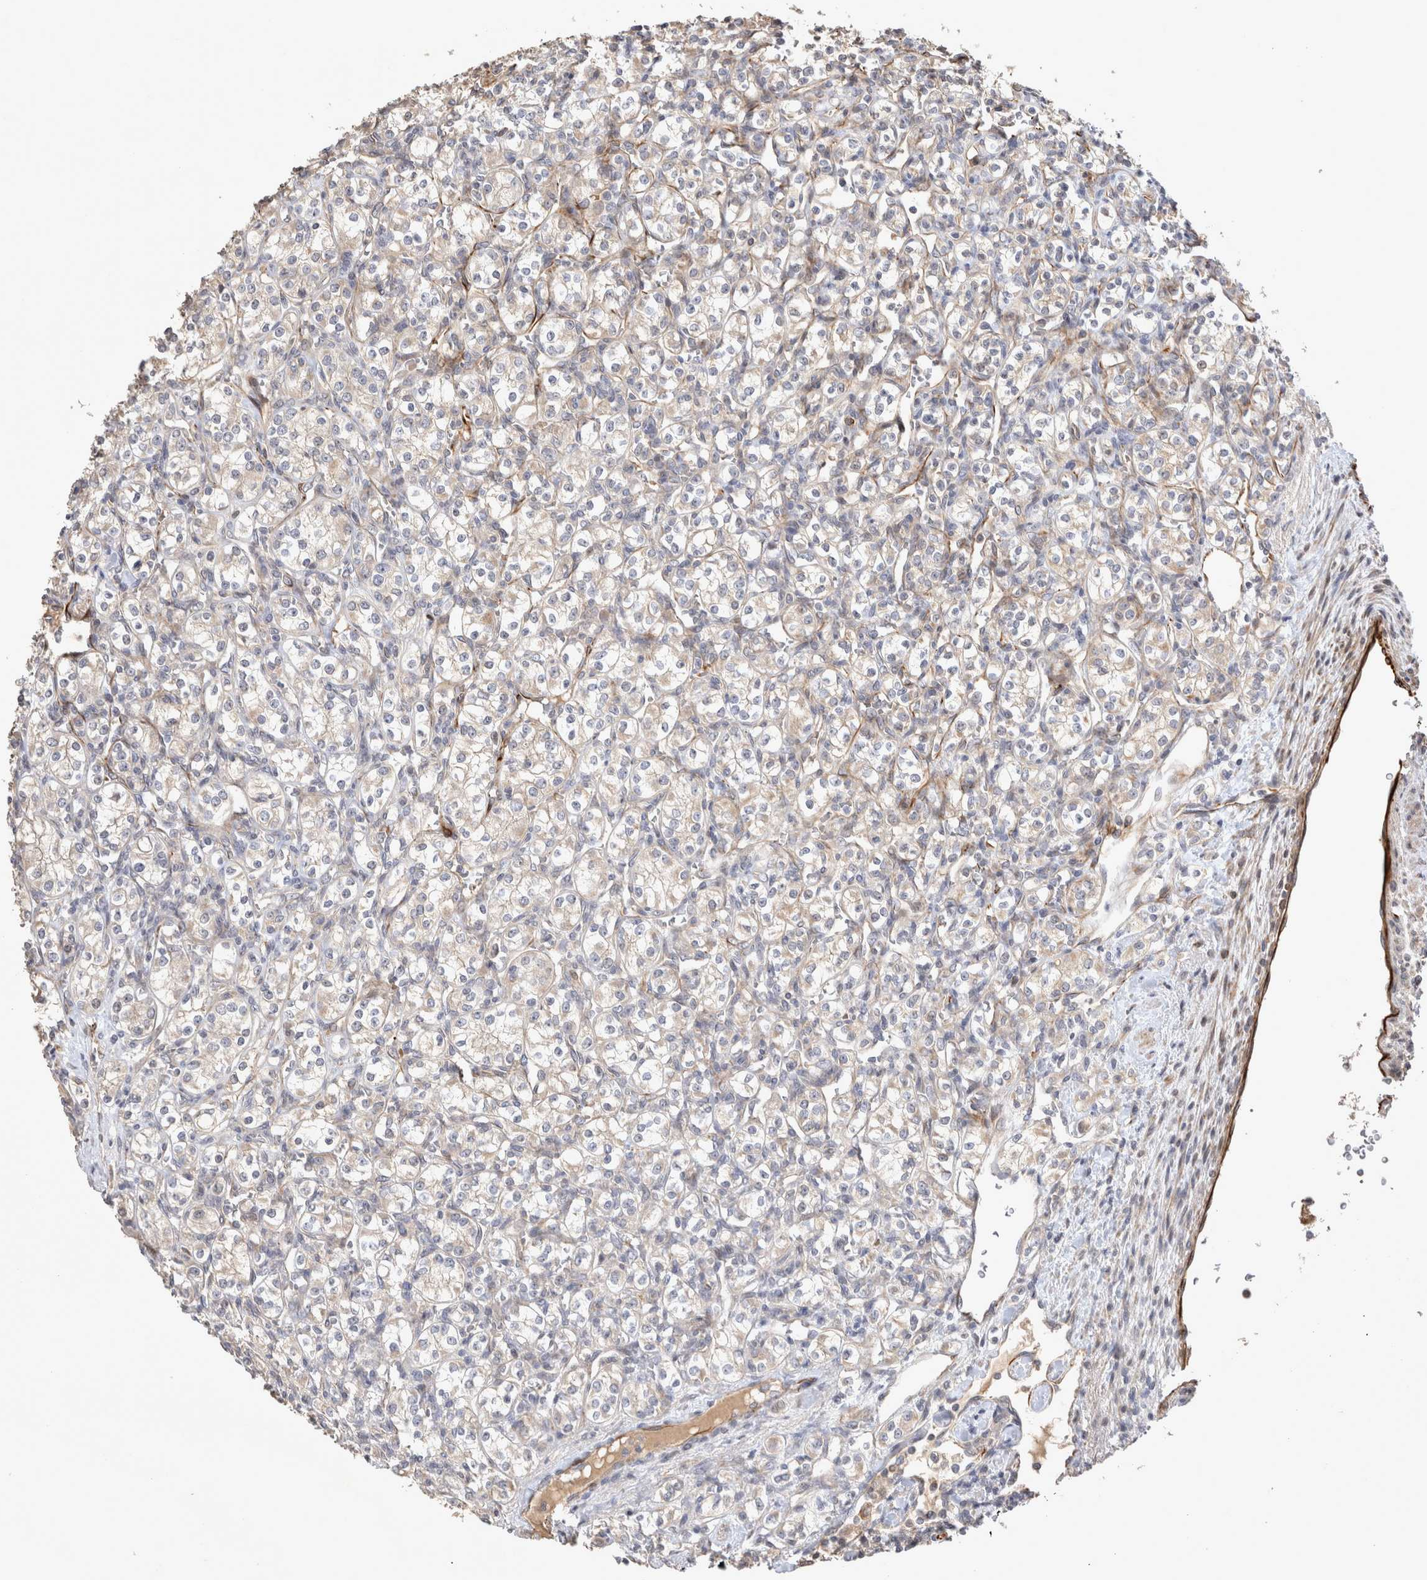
{"staining": {"intensity": "weak", "quantity": "<25%", "location": "cytoplasmic/membranous"}, "tissue": "renal cancer", "cell_type": "Tumor cells", "image_type": "cancer", "snomed": [{"axis": "morphology", "description": "Adenocarcinoma, NOS"}, {"axis": "topography", "description": "Kidney"}], "caption": "A histopathology image of adenocarcinoma (renal) stained for a protein shows no brown staining in tumor cells.", "gene": "NMU", "patient": {"sex": "male", "age": 77}}